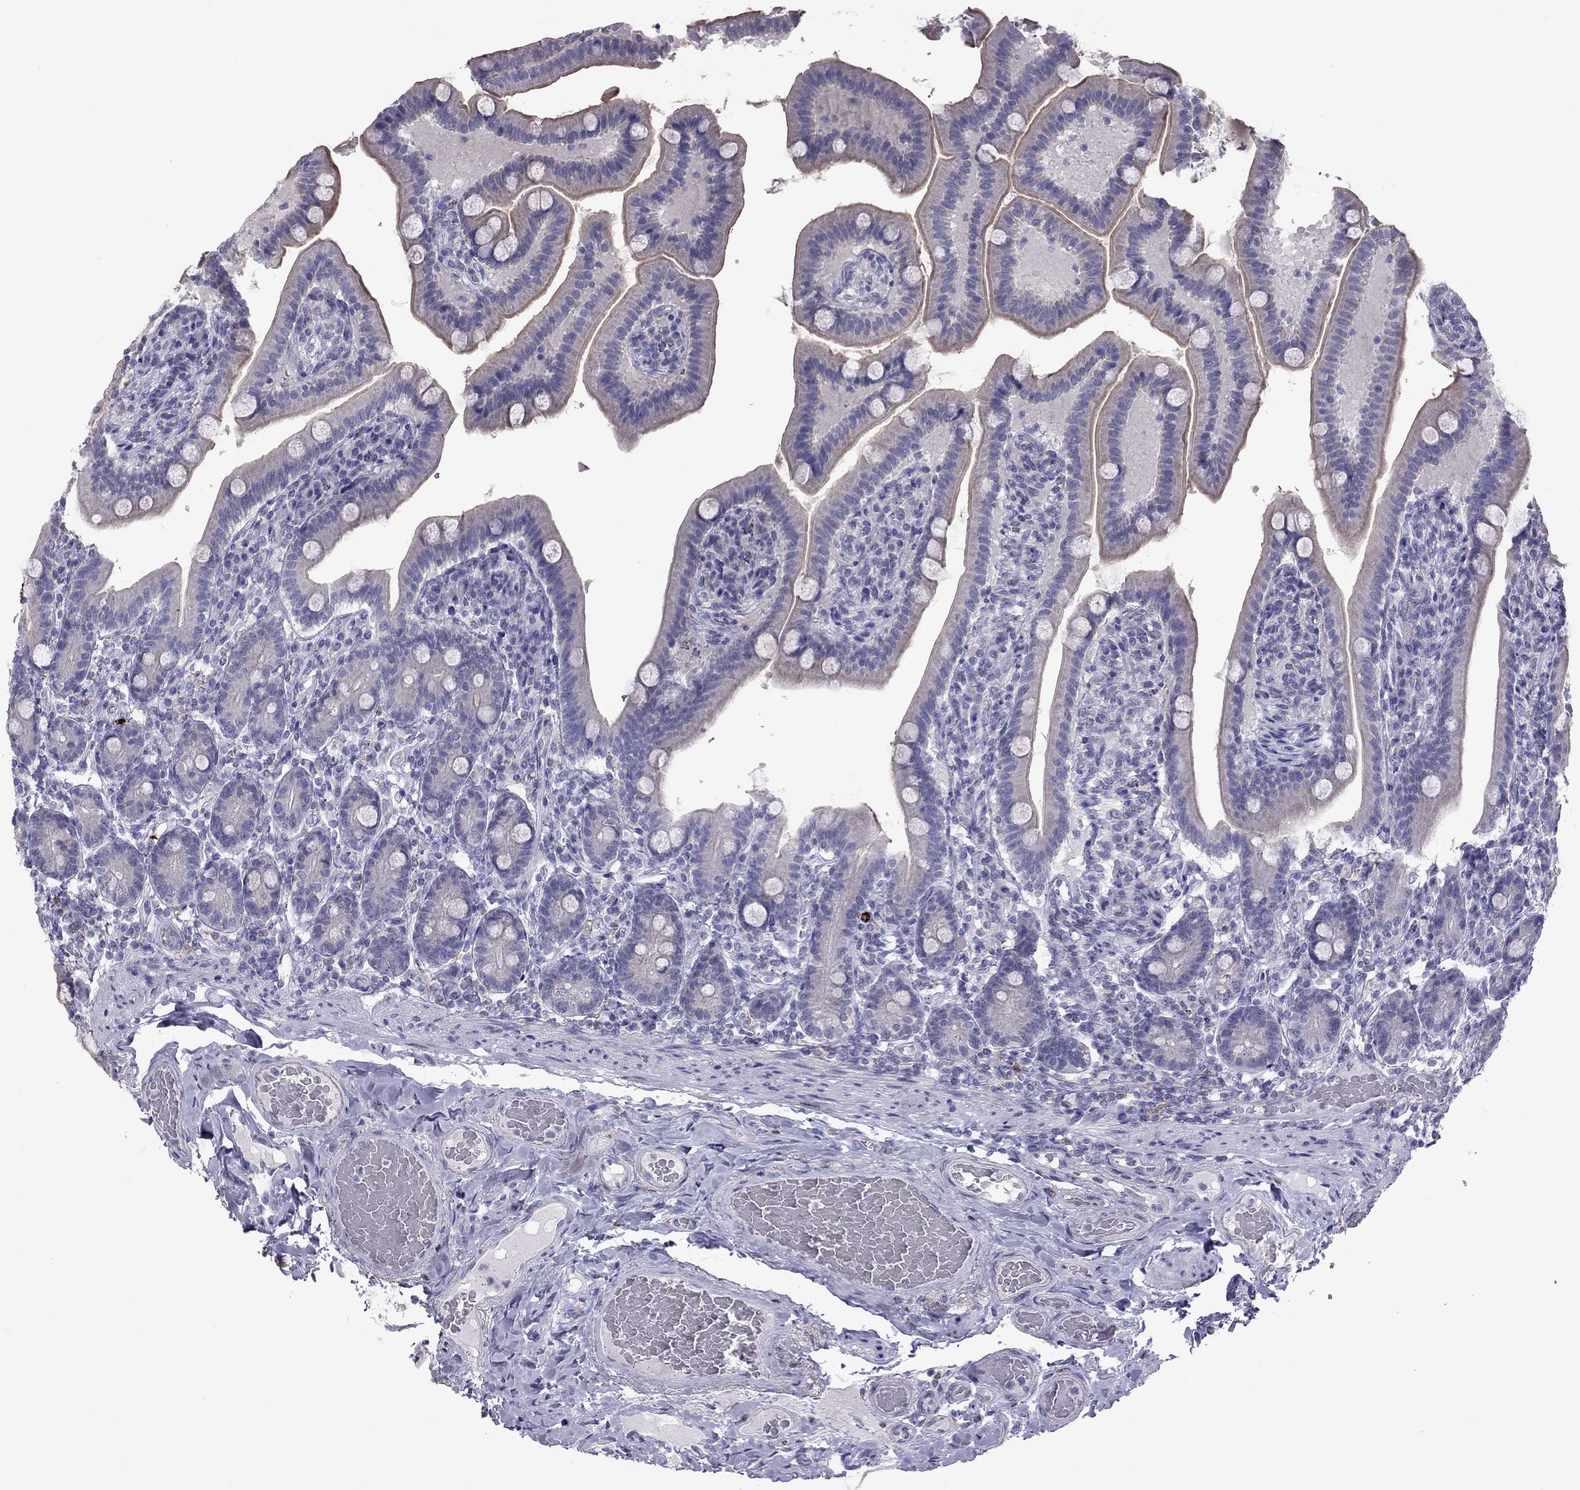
{"staining": {"intensity": "weak", "quantity": "<25%", "location": "cytoplasmic/membranous"}, "tissue": "small intestine", "cell_type": "Glandular cells", "image_type": "normal", "snomed": [{"axis": "morphology", "description": "Normal tissue, NOS"}, {"axis": "topography", "description": "Small intestine"}], "caption": "The photomicrograph demonstrates no significant expression in glandular cells of small intestine.", "gene": "PPP1R3A", "patient": {"sex": "male", "age": 66}}